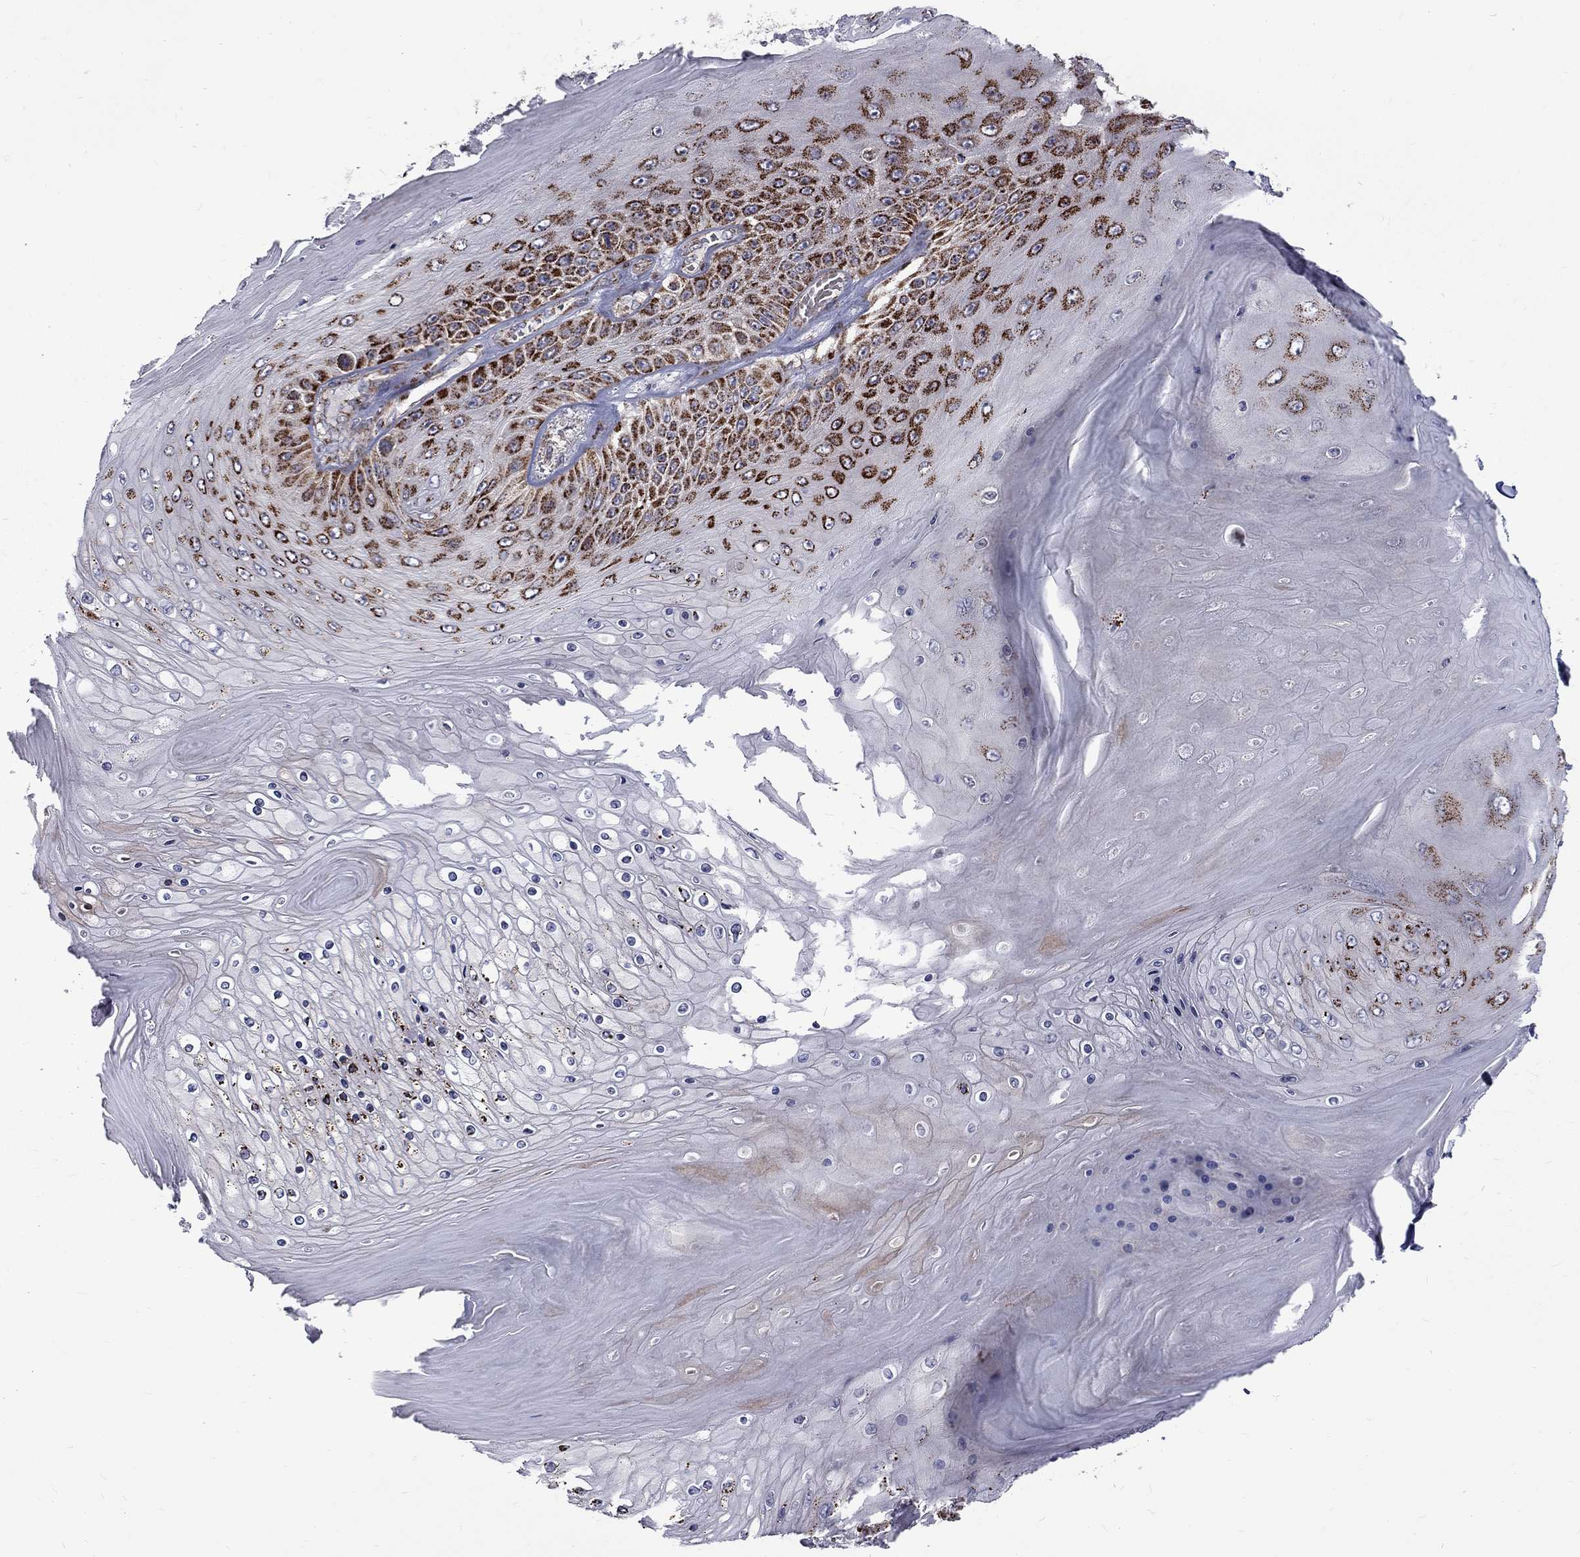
{"staining": {"intensity": "strong", "quantity": "25%-75%", "location": "cytoplasmic/membranous"}, "tissue": "skin cancer", "cell_type": "Tumor cells", "image_type": "cancer", "snomed": [{"axis": "morphology", "description": "Squamous cell carcinoma, NOS"}, {"axis": "topography", "description": "Skin"}], "caption": "Protein analysis of skin cancer (squamous cell carcinoma) tissue shows strong cytoplasmic/membranous positivity in about 25%-75% of tumor cells. (Brightfield microscopy of DAB IHC at high magnification).", "gene": "ALDH1B1", "patient": {"sex": "male", "age": 62}}